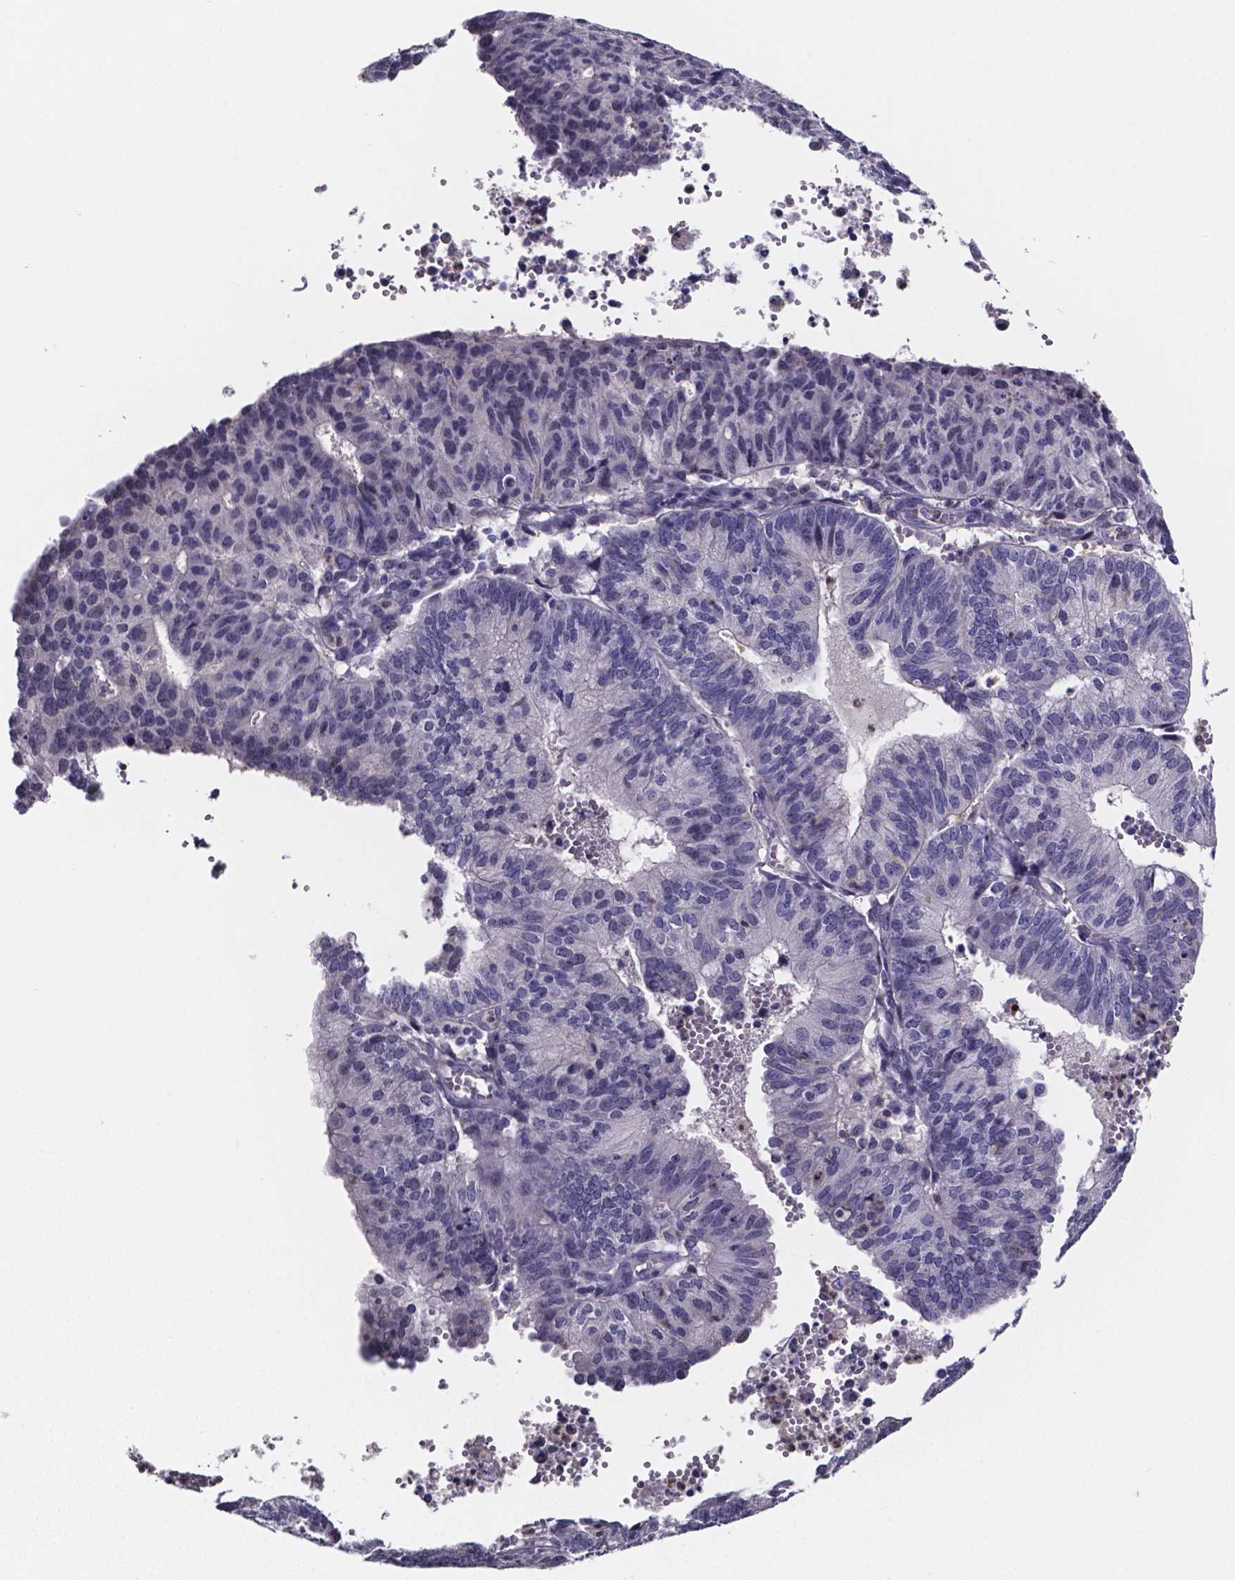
{"staining": {"intensity": "negative", "quantity": "none", "location": "none"}, "tissue": "endometrial cancer", "cell_type": "Tumor cells", "image_type": "cancer", "snomed": [{"axis": "morphology", "description": "Adenocarcinoma, NOS"}, {"axis": "topography", "description": "Endometrium"}], "caption": "Tumor cells are negative for brown protein staining in endometrial adenocarcinoma.", "gene": "IZUMO1", "patient": {"sex": "female", "age": 82}}